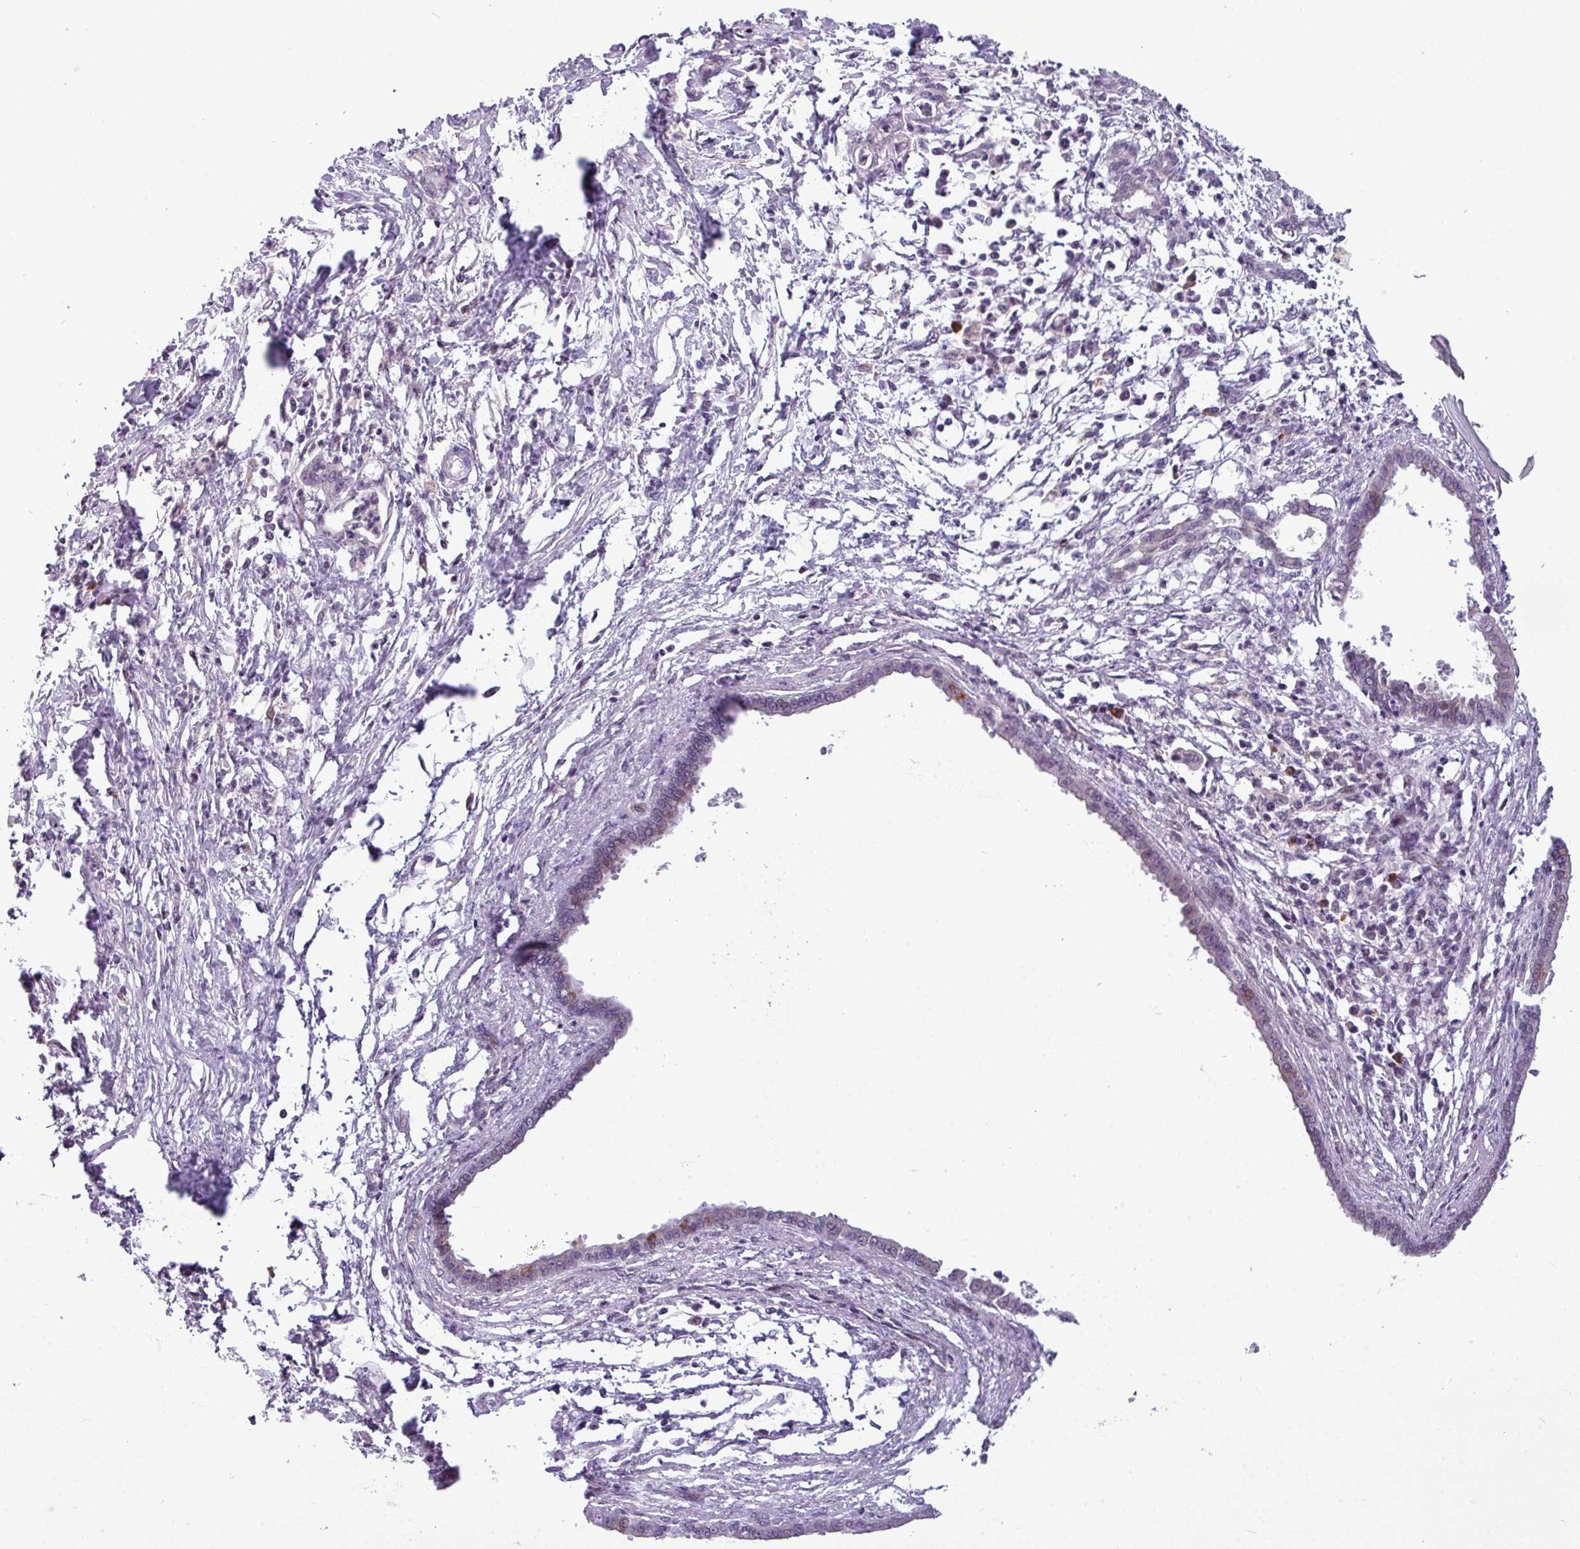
{"staining": {"intensity": "negative", "quantity": "none", "location": "none"}, "tissue": "pancreatic cancer", "cell_type": "Tumor cells", "image_type": "cancer", "snomed": [{"axis": "morphology", "description": "Adenocarcinoma, NOS"}, {"axis": "topography", "description": "Pancreas"}], "caption": "This is an immunohistochemistry (IHC) micrograph of pancreatic cancer (adenocarcinoma). There is no expression in tumor cells.", "gene": "SLC66A2", "patient": {"sex": "female", "age": 55}}